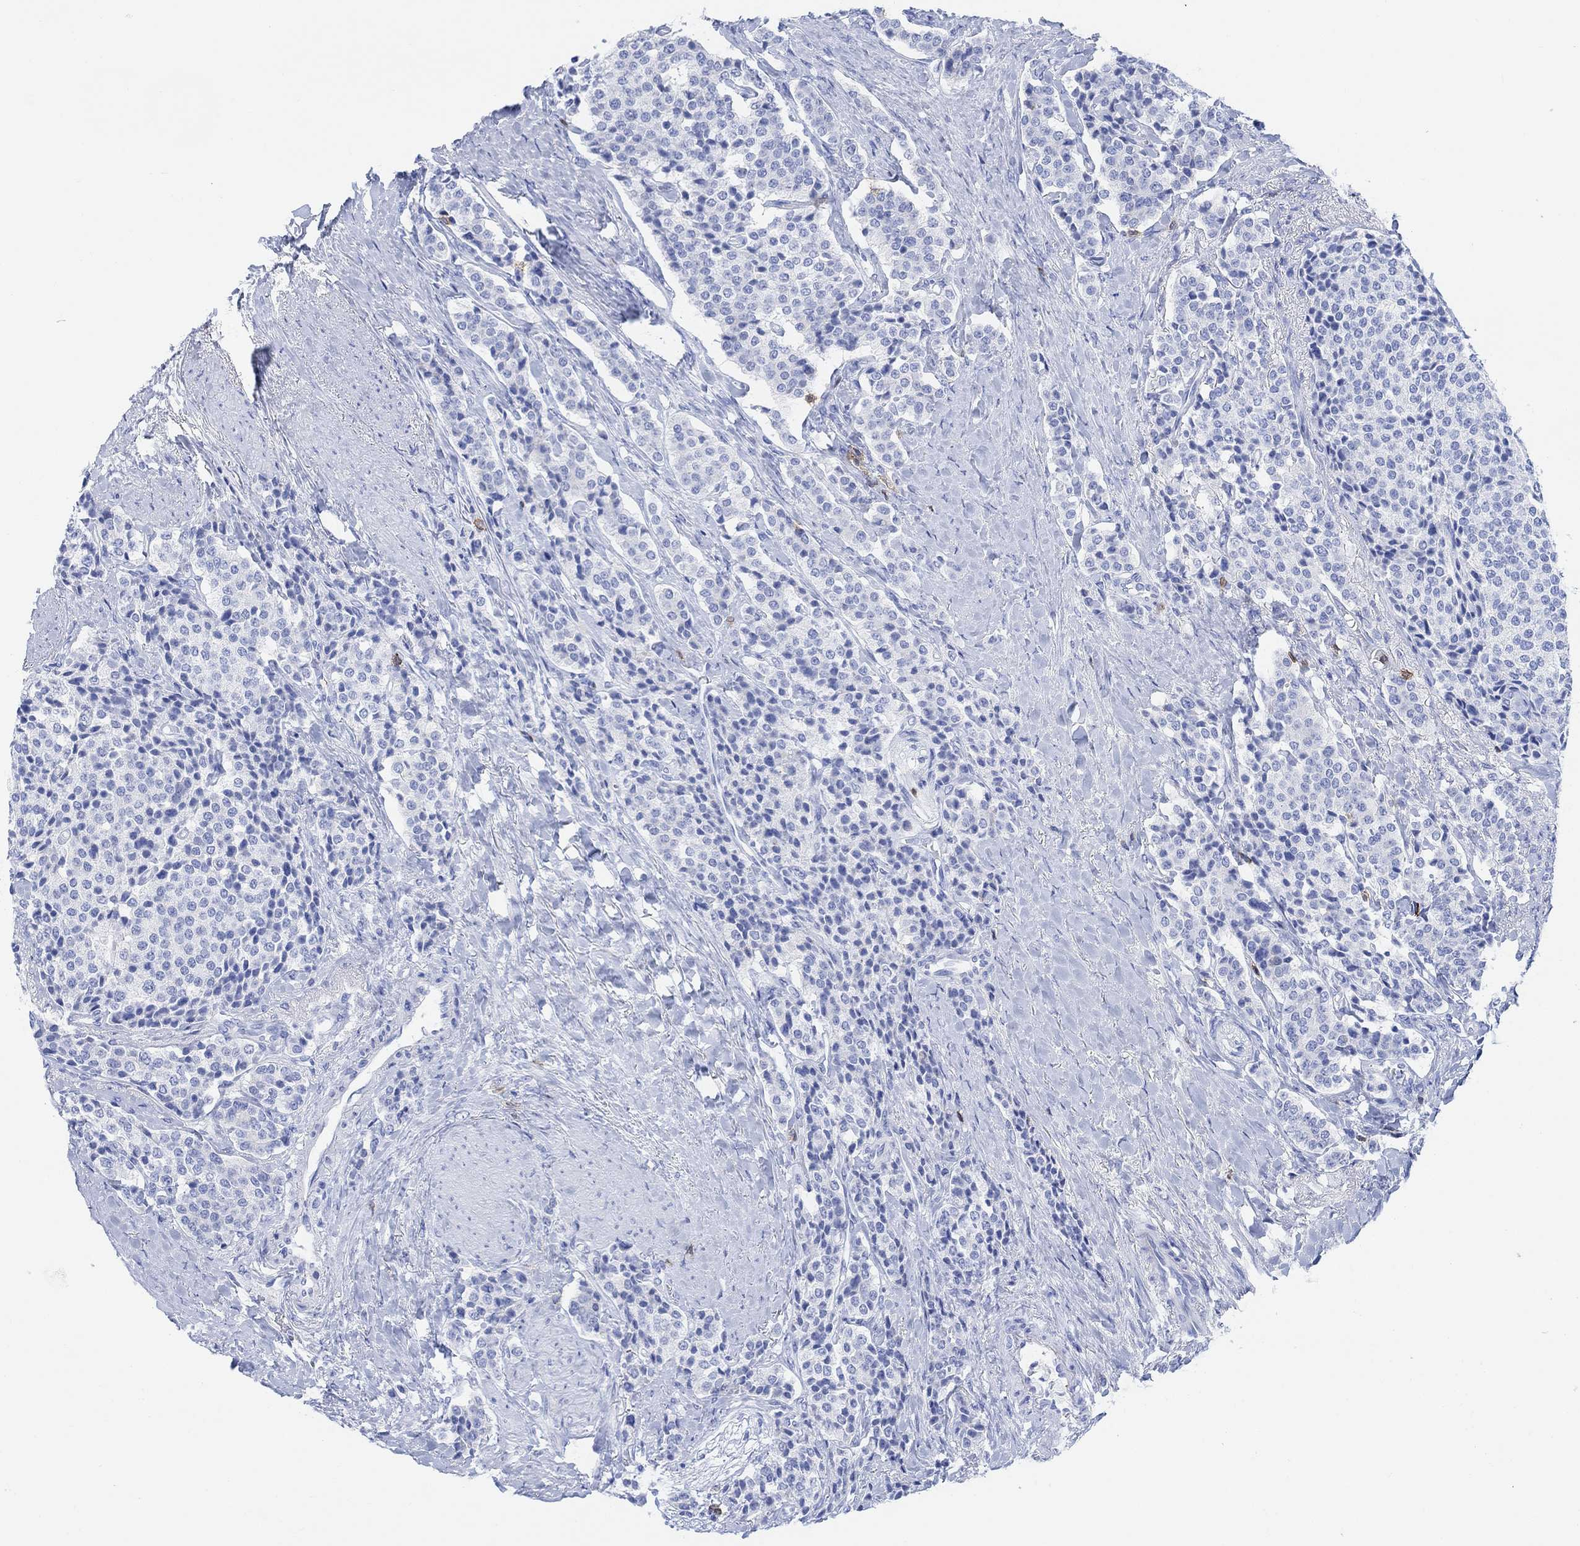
{"staining": {"intensity": "negative", "quantity": "none", "location": "none"}, "tissue": "carcinoid", "cell_type": "Tumor cells", "image_type": "cancer", "snomed": [{"axis": "morphology", "description": "Carcinoid, malignant, NOS"}, {"axis": "topography", "description": "Small intestine"}], "caption": "This is an immunohistochemistry (IHC) photomicrograph of carcinoid. There is no expression in tumor cells.", "gene": "GPR65", "patient": {"sex": "female", "age": 58}}